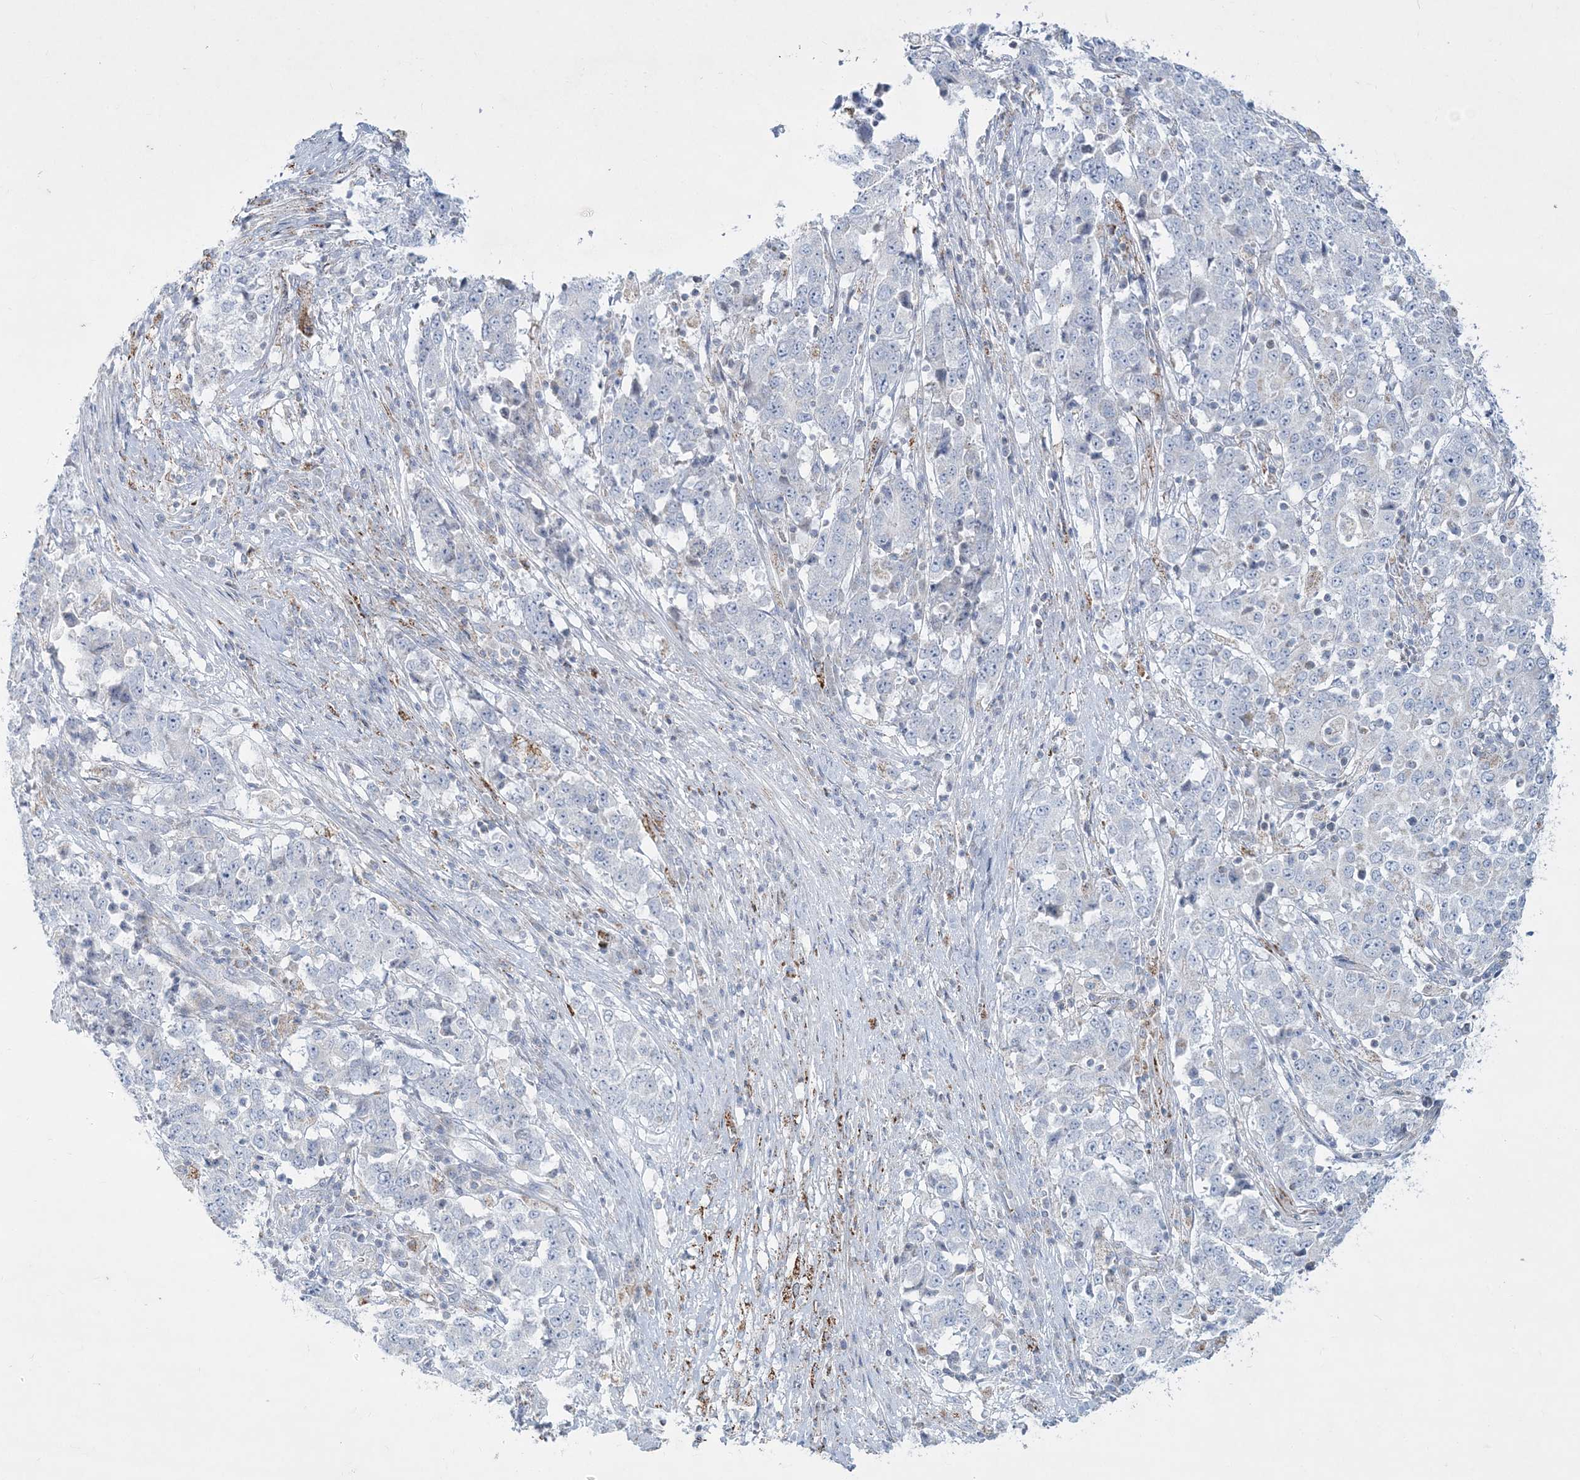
{"staining": {"intensity": "negative", "quantity": "none", "location": "none"}, "tissue": "stomach cancer", "cell_type": "Tumor cells", "image_type": "cancer", "snomed": [{"axis": "morphology", "description": "Adenocarcinoma, NOS"}, {"axis": "topography", "description": "Stomach"}], "caption": "The immunohistochemistry image has no significant positivity in tumor cells of adenocarcinoma (stomach) tissue.", "gene": "TBC1D7", "patient": {"sex": "male", "age": 59}}